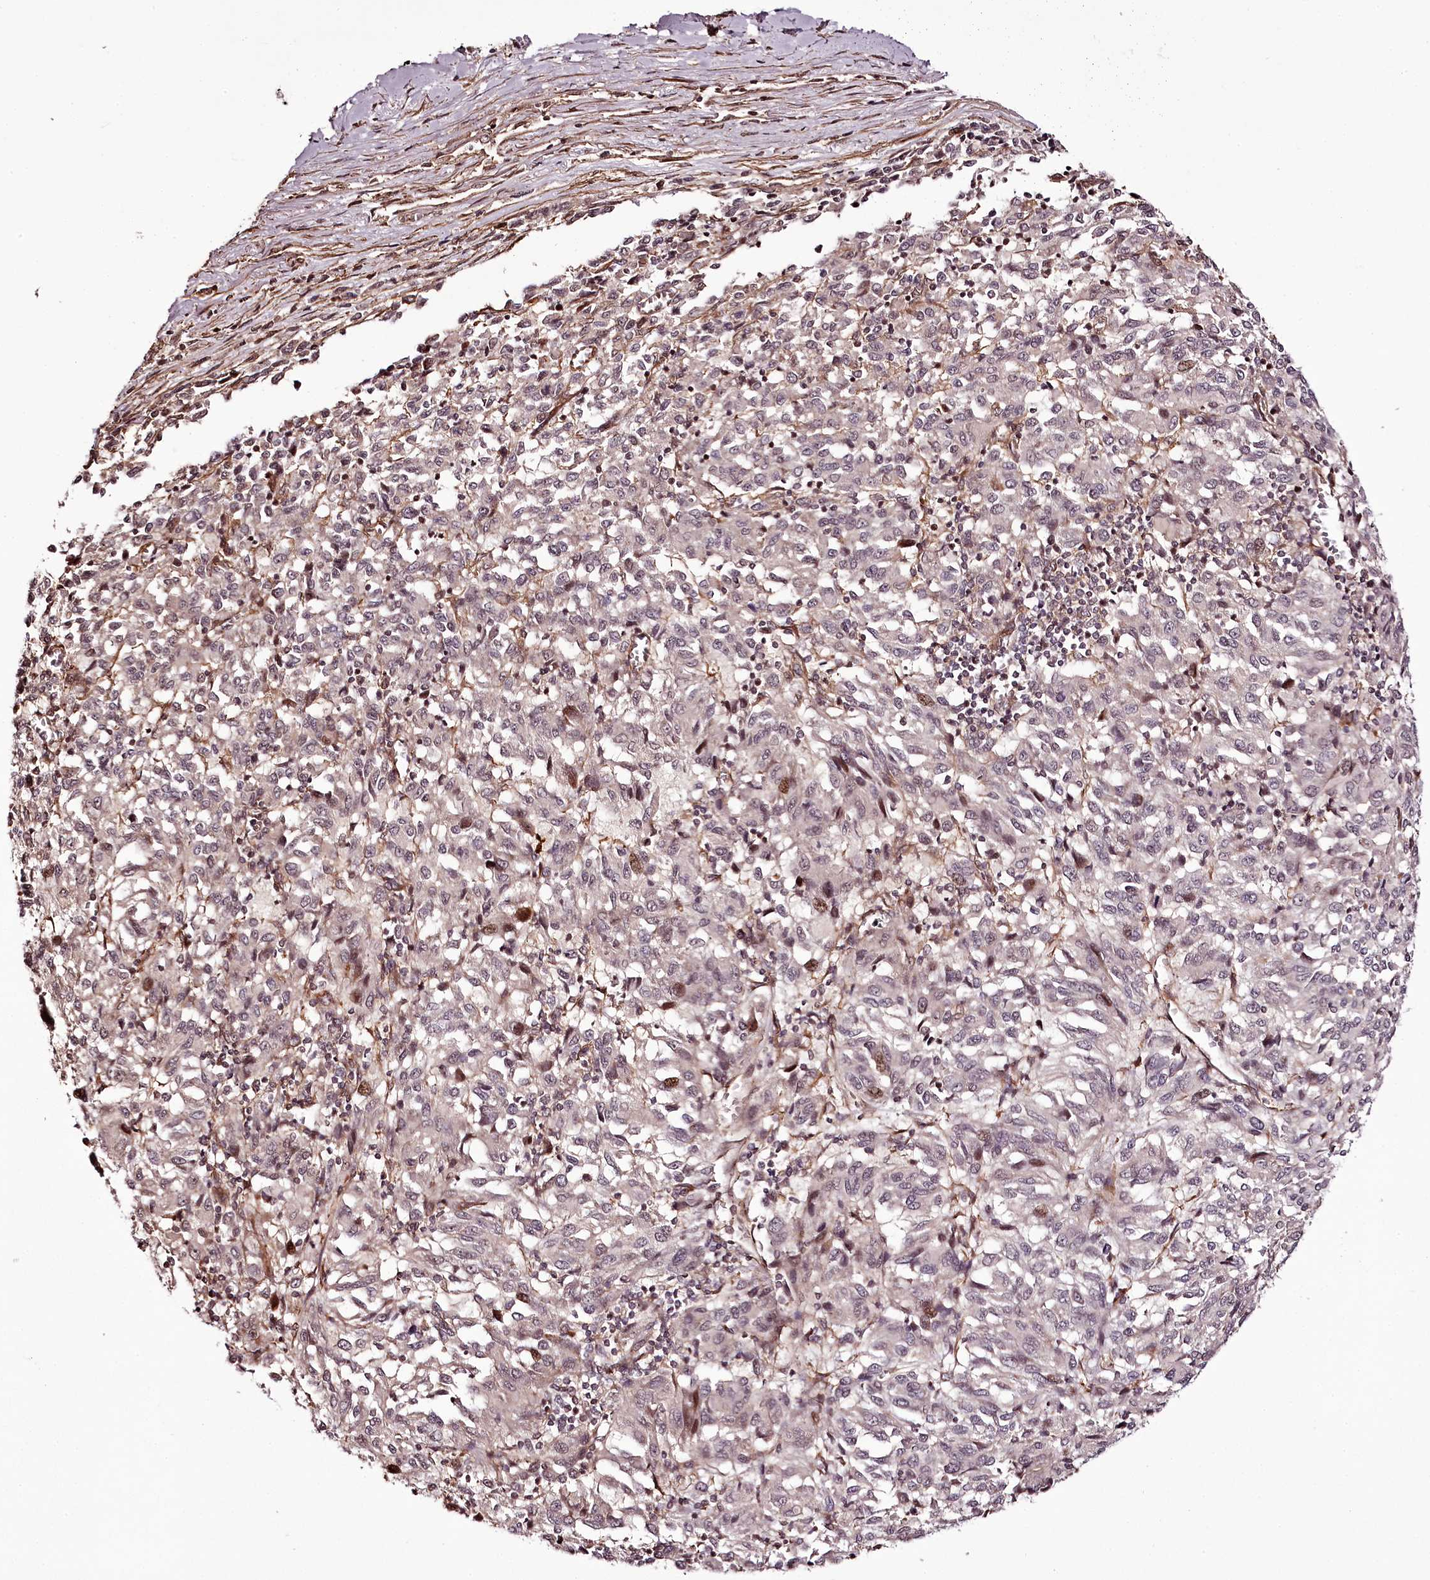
{"staining": {"intensity": "moderate", "quantity": "<25%", "location": "nuclear"}, "tissue": "melanoma", "cell_type": "Tumor cells", "image_type": "cancer", "snomed": [{"axis": "morphology", "description": "Malignant melanoma, Metastatic site"}, {"axis": "topography", "description": "Lung"}], "caption": "An IHC histopathology image of tumor tissue is shown. Protein staining in brown highlights moderate nuclear positivity in malignant melanoma (metastatic site) within tumor cells. Nuclei are stained in blue.", "gene": "TTC33", "patient": {"sex": "male", "age": 64}}